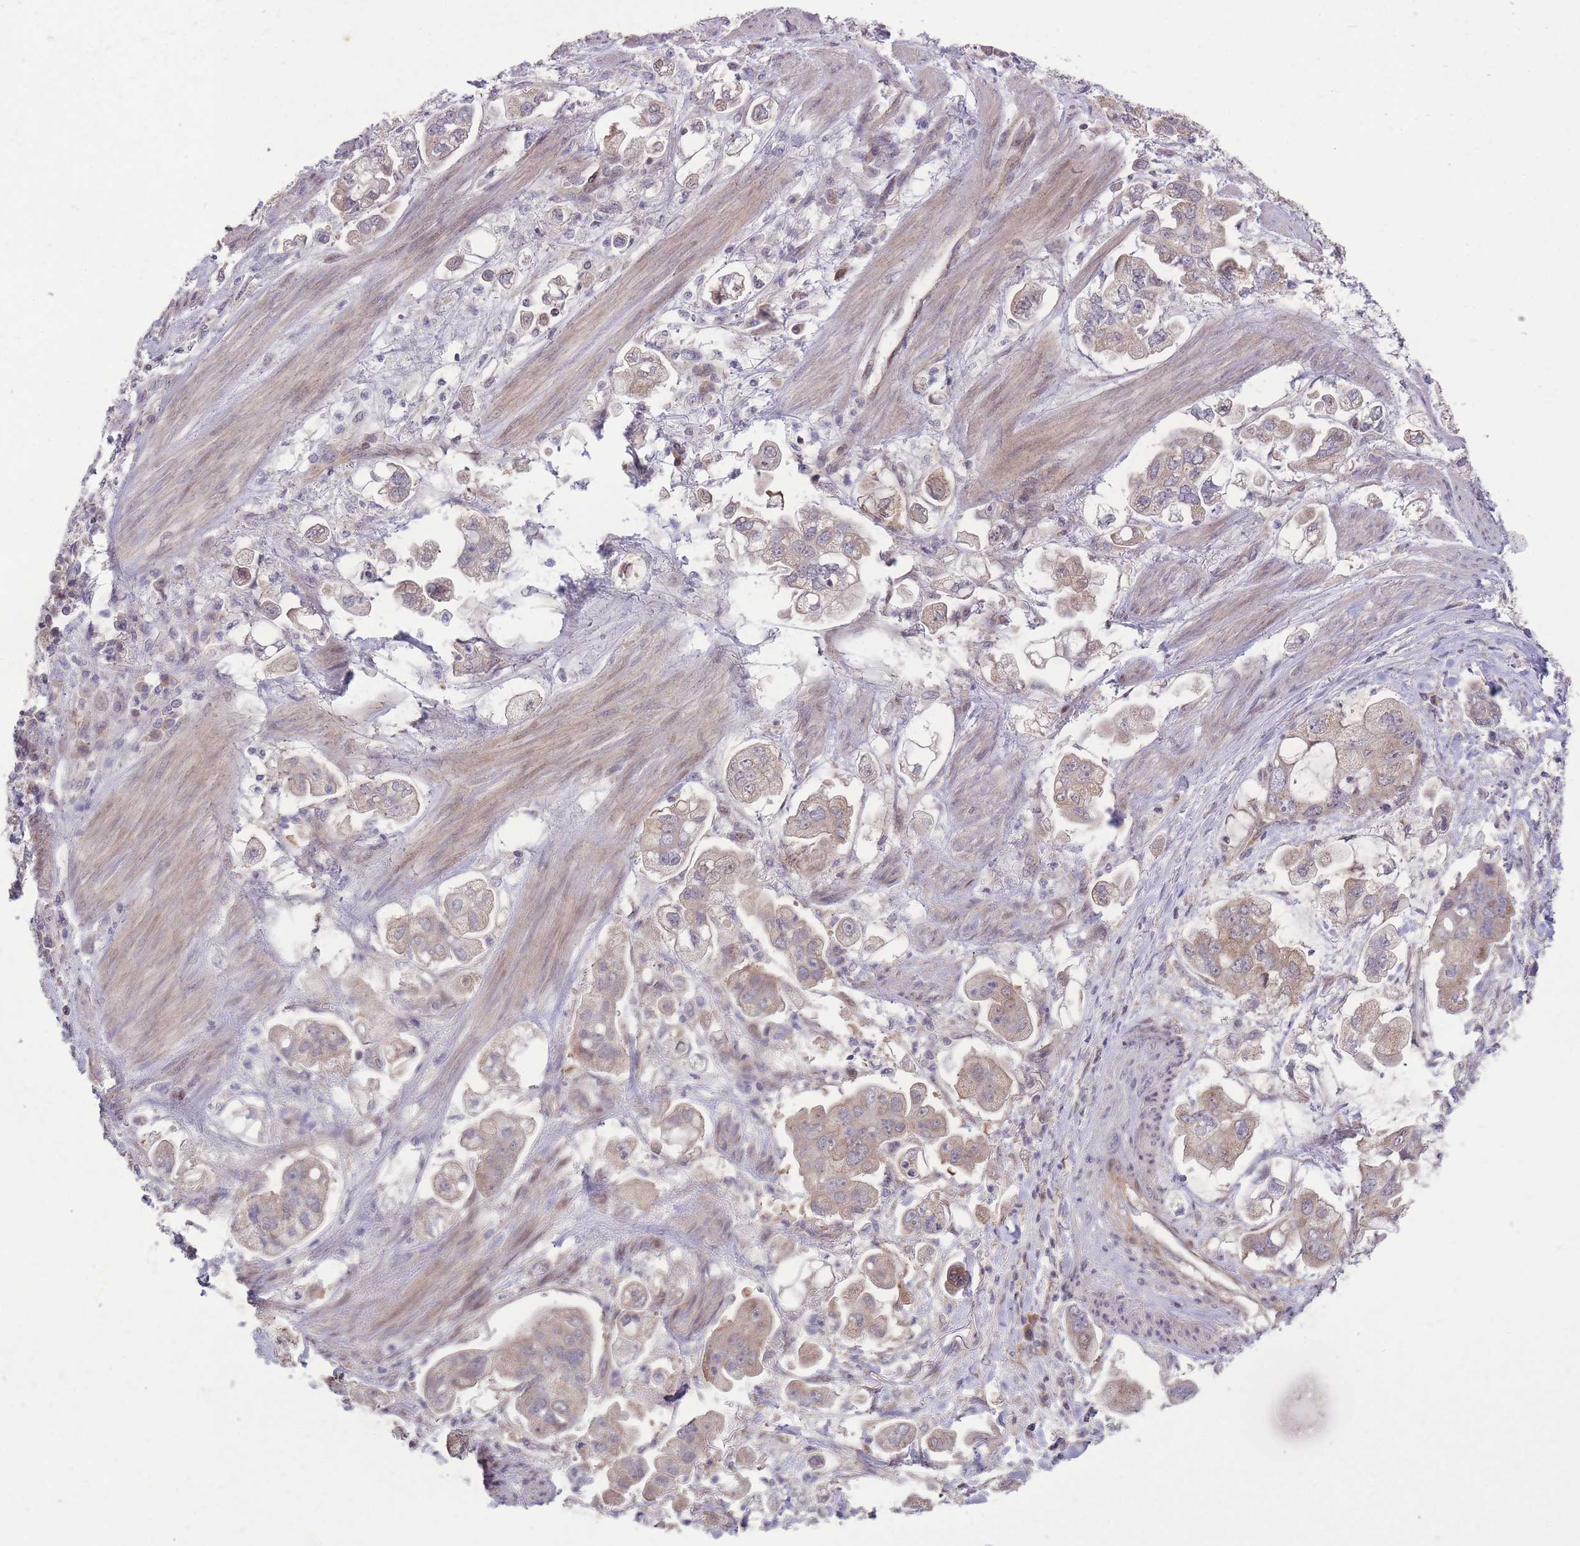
{"staining": {"intensity": "weak", "quantity": "25%-75%", "location": "cytoplasmic/membranous"}, "tissue": "stomach cancer", "cell_type": "Tumor cells", "image_type": "cancer", "snomed": [{"axis": "morphology", "description": "Adenocarcinoma, NOS"}, {"axis": "topography", "description": "Stomach"}], "caption": "This image reveals IHC staining of stomach cancer, with low weak cytoplasmic/membranous staining in approximately 25%-75% of tumor cells.", "gene": "RIC8A", "patient": {"sex": "male", "age": 62}}